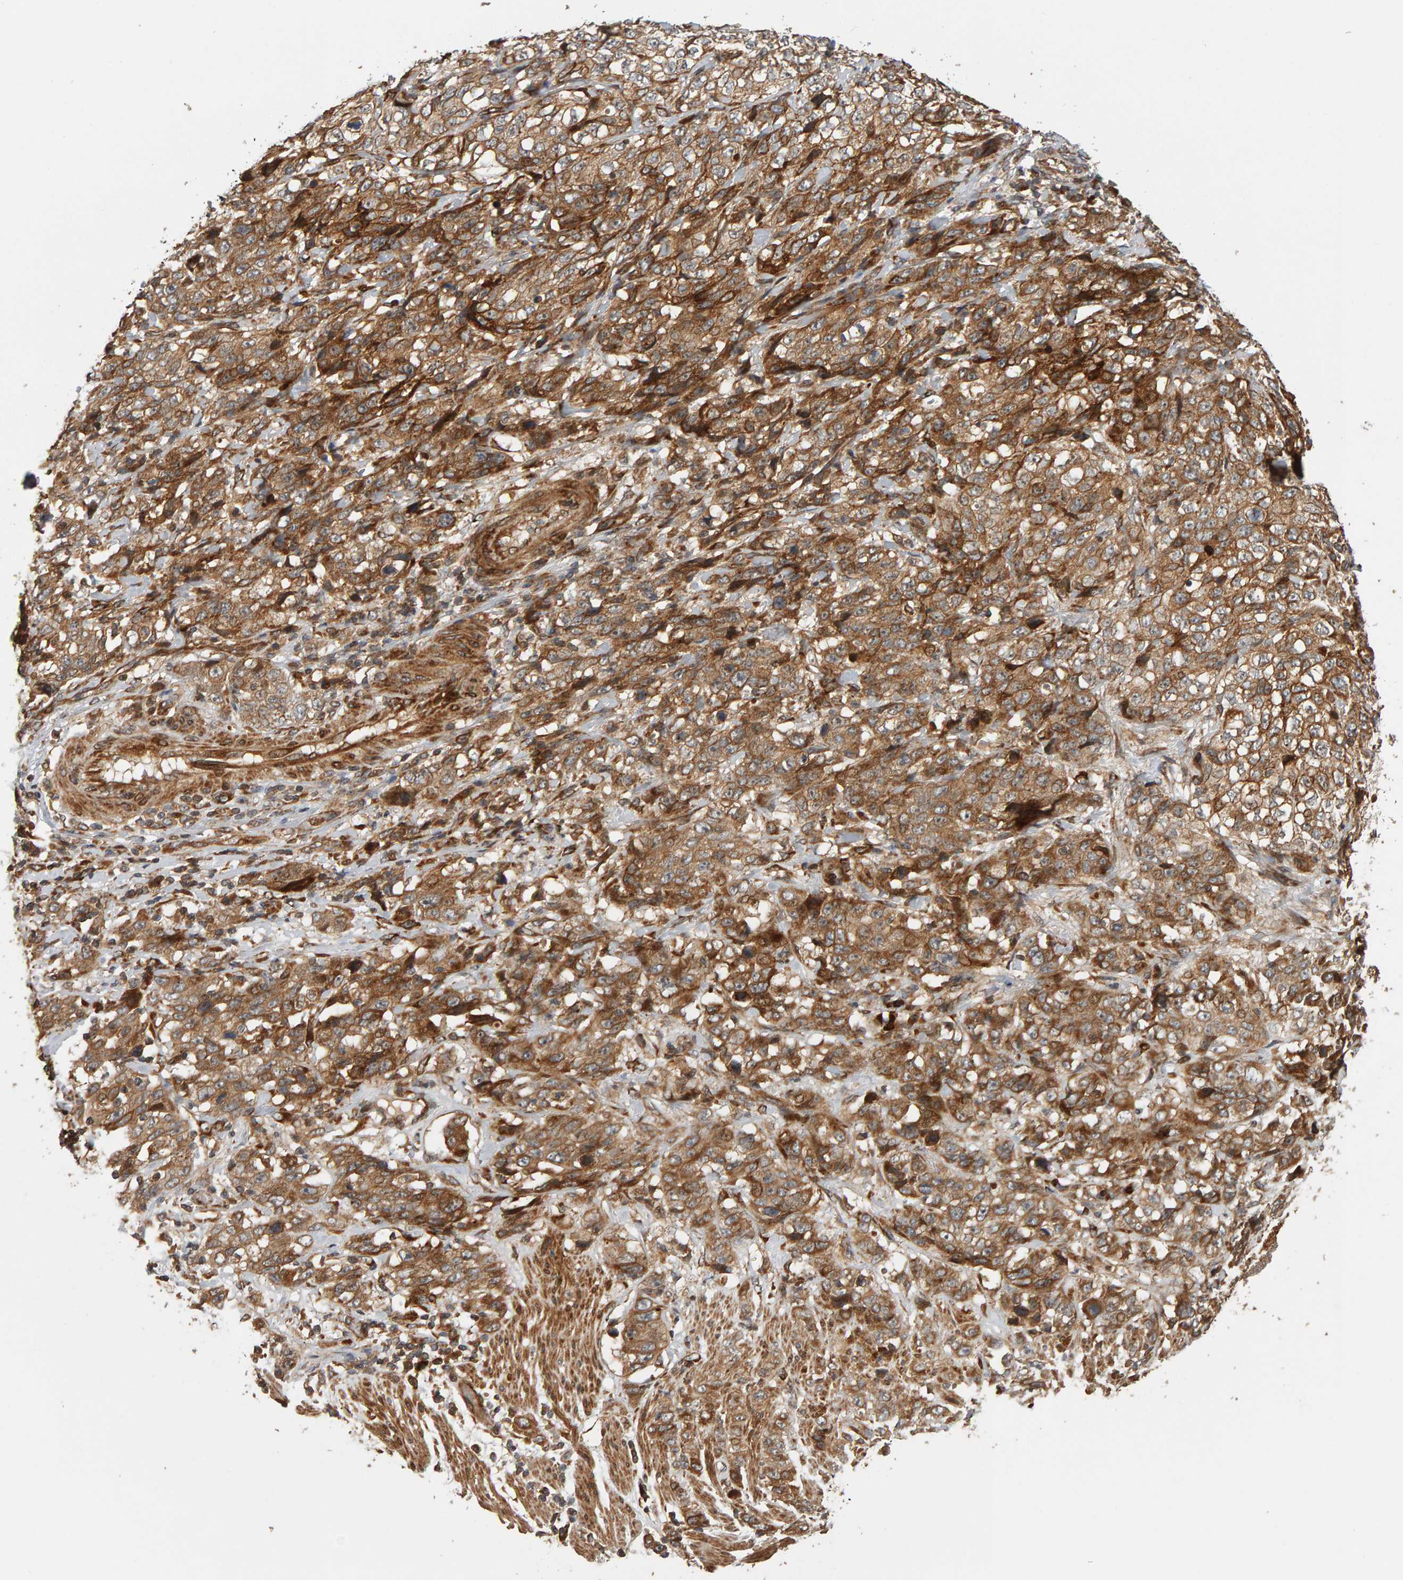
{"staining": {"intensity": "moderate", "quantity": ">75%", "location": "cytoplasmic/membranous"}, "tissue": "stomach cancer", "cell_type": "Tumor cells", "image_type": "cancer", "snomed": [{"axis": "morphology", "description": "Adenocarcinoma, NOS"}, {"axis": "topography", "description": "Stomach"}], "caption": "Tumor cells exhibit moderate cytoplasmic/membranous staining in about >75% of cells in stomach cancer.", "gene": "ZFAND1", "patient": {"sex": "male", "age": 48}}